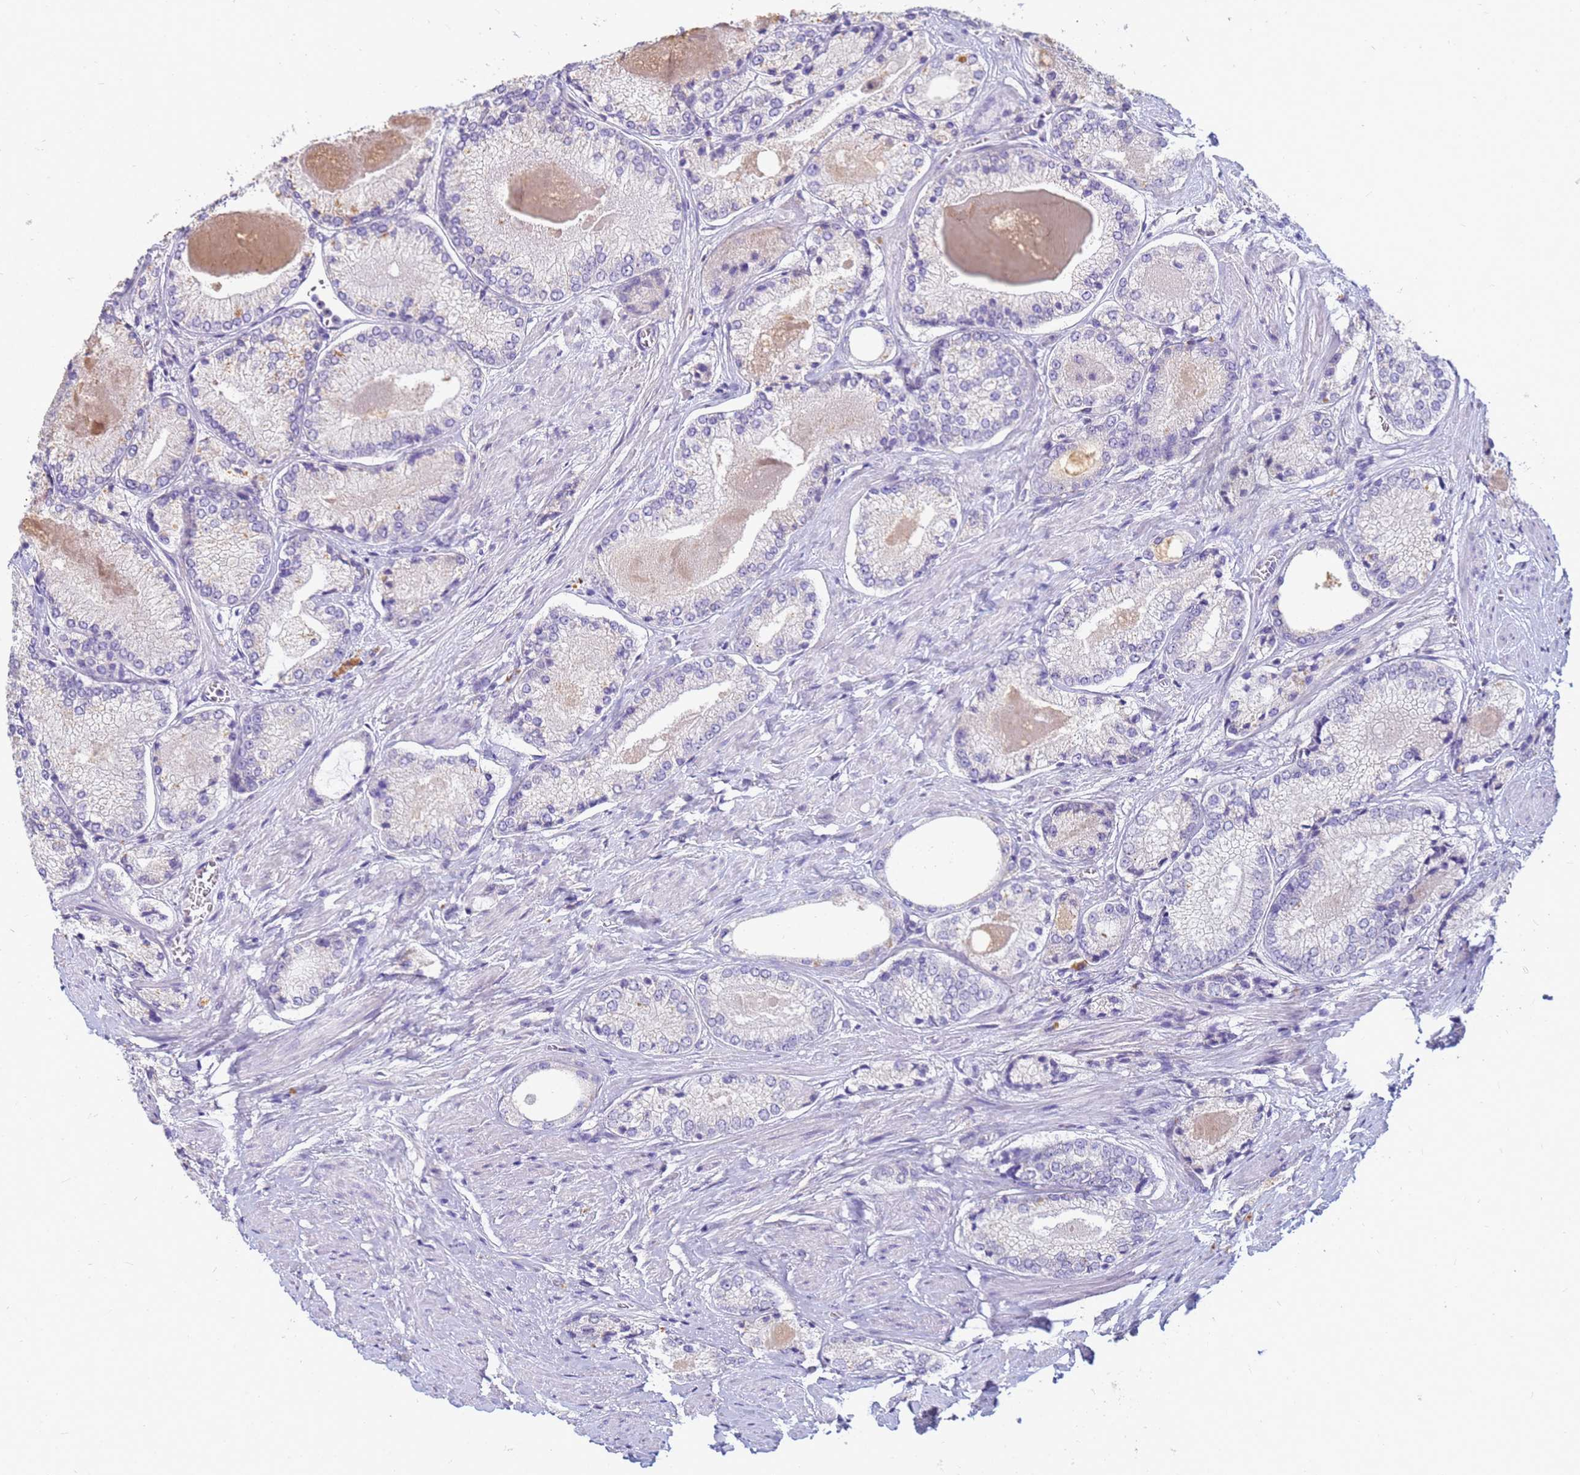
{"staining": {"intensity": "negative", "quantity": "none", "location": "none"}, "tissue": "prostate cancer", "cell_type": "Tumor cells", "image_type": "cancer", "snomed": [{"axis": "morphology", "description": "Adenocarcinoma, Low grade"}, {"axis": "topography", "description": "Prostate"}], "caption": "High power microscopy histopathology image of an IHC histopathology image of low-grade adenocarcinoma (prostate), revealing no significant positivity in tumor cells.", "gene": "B3GNT8", "patient": {"sex": "male", "age": 68}}